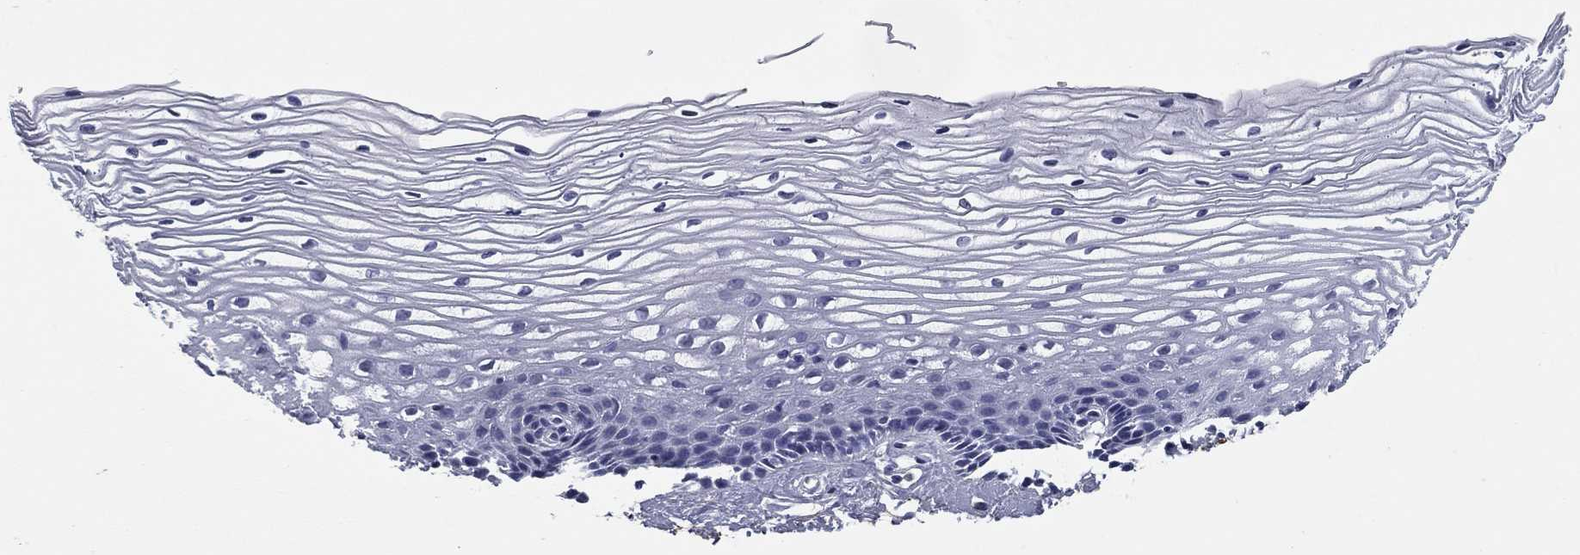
{"staining": {"intensity": "negative", "quantity": "none", "location": "none"}, "tissue": "cervix", "cell_type": "Squamous epithelial cells", "image_type": "normal", "snomed": [{"axis": "morphology", "description": "Normal tissue, NOS"}, {"axis": "topography", "description": "Cervix"}], "caption": "Immunohistochemistry micrograph of normal cervix: human cervix stained with DAB (3,3'-diaminobenzidine) shows no significant protein expression in squamous epithelial cells.", "gene": "REXO5", "patient": {"sex": "female", "age": 40}}